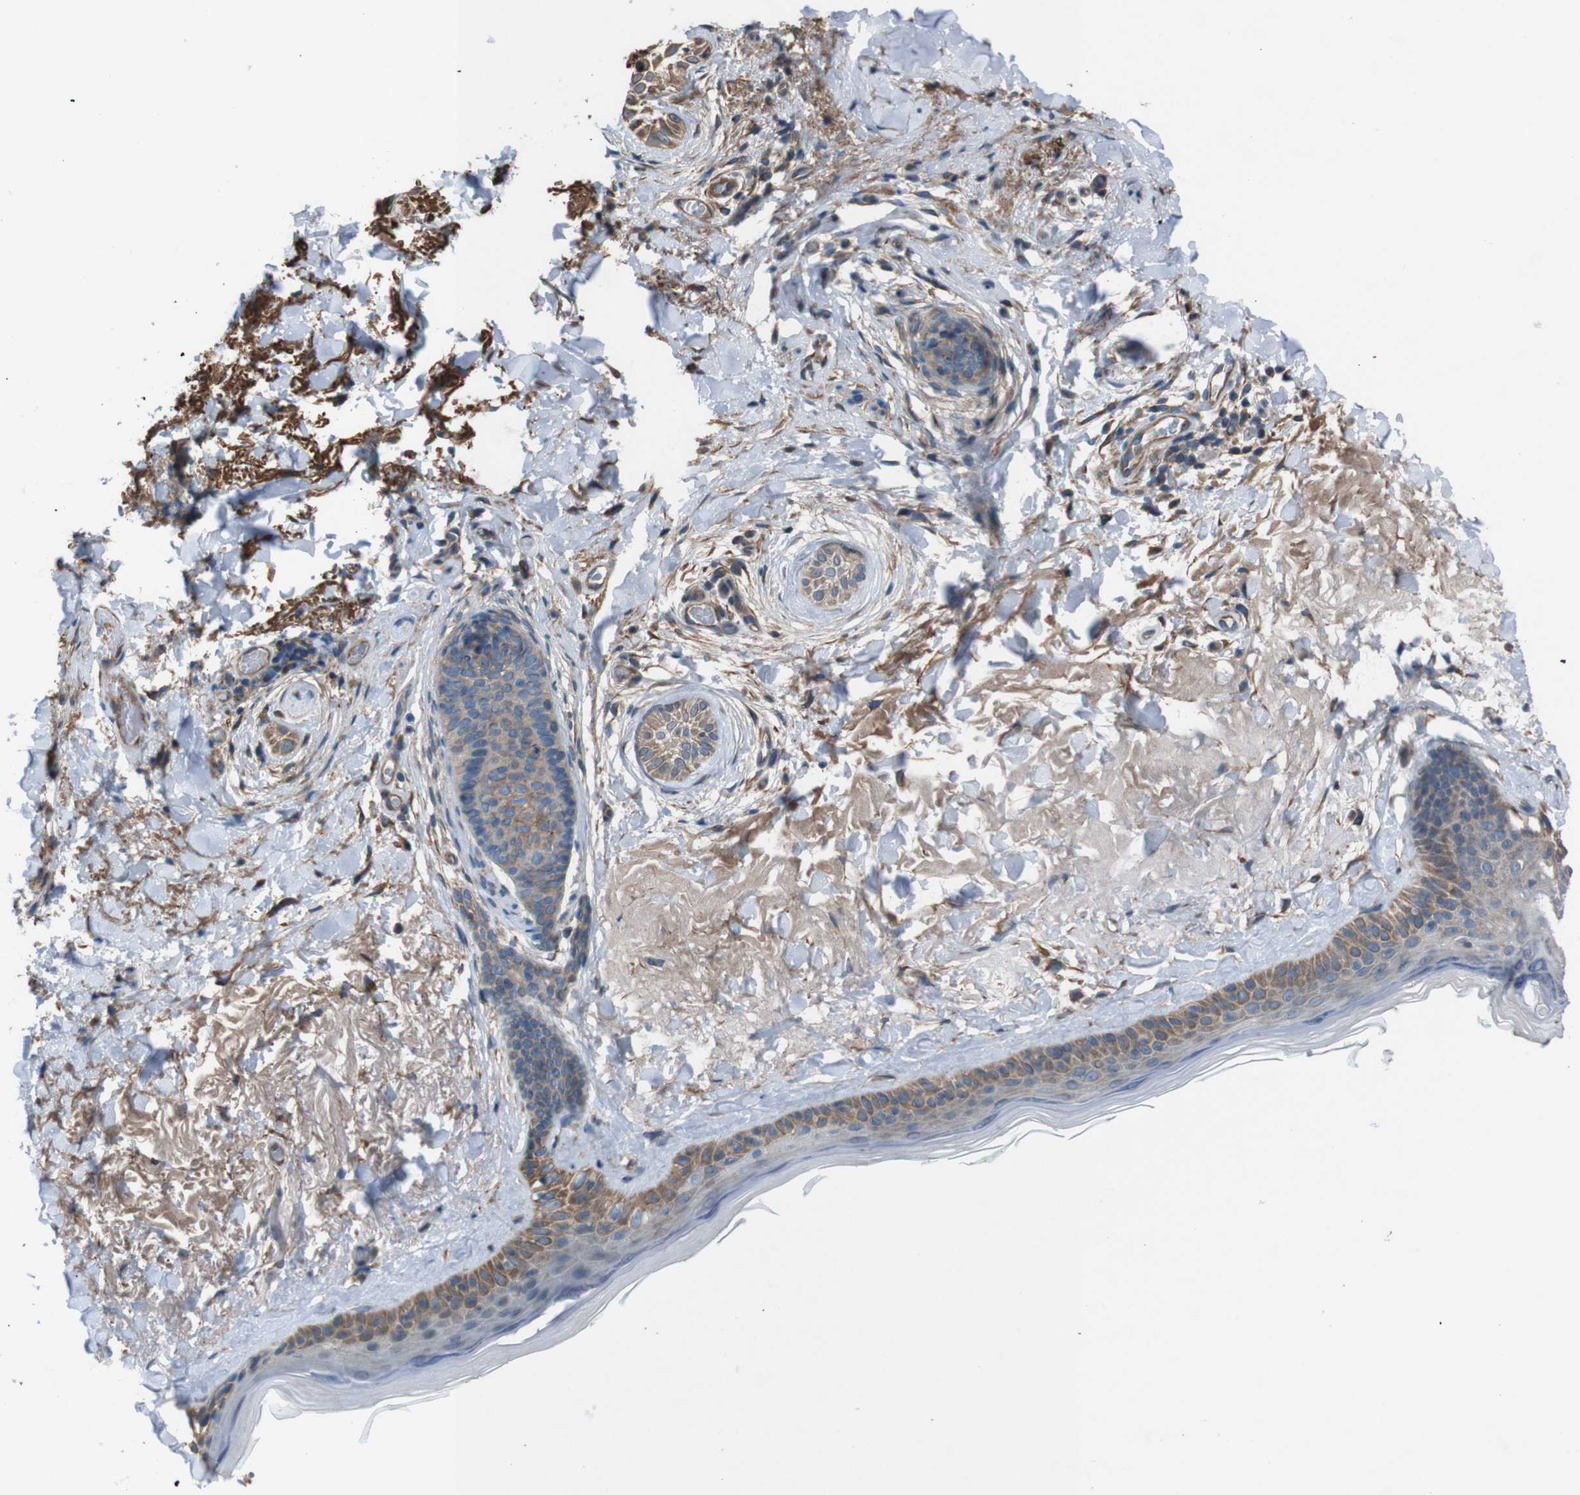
{"staining": {"intensity": "moderate", "quantity": "25%-75%", "location": "cytoplasmic/membranous"}, "tissue": "skin cancer", "cell_type": "Tumor cells", "image_type": "cancer", "snomed": [{"axis": "morphology", "description": "Normal tissue, NOS"}, {"axis": "morphology", "description": "Basal cell carcinoma"}, {"axis": "topography", "description": "Skin"}], "caption": "Moderate cytoplasmic/membranous protein staining is present in about 25%-75% of tumor cells in skin basal cell carcinoma.", "gene": "NAALADL2", "patient": {"sex": "female", "age": 71}}